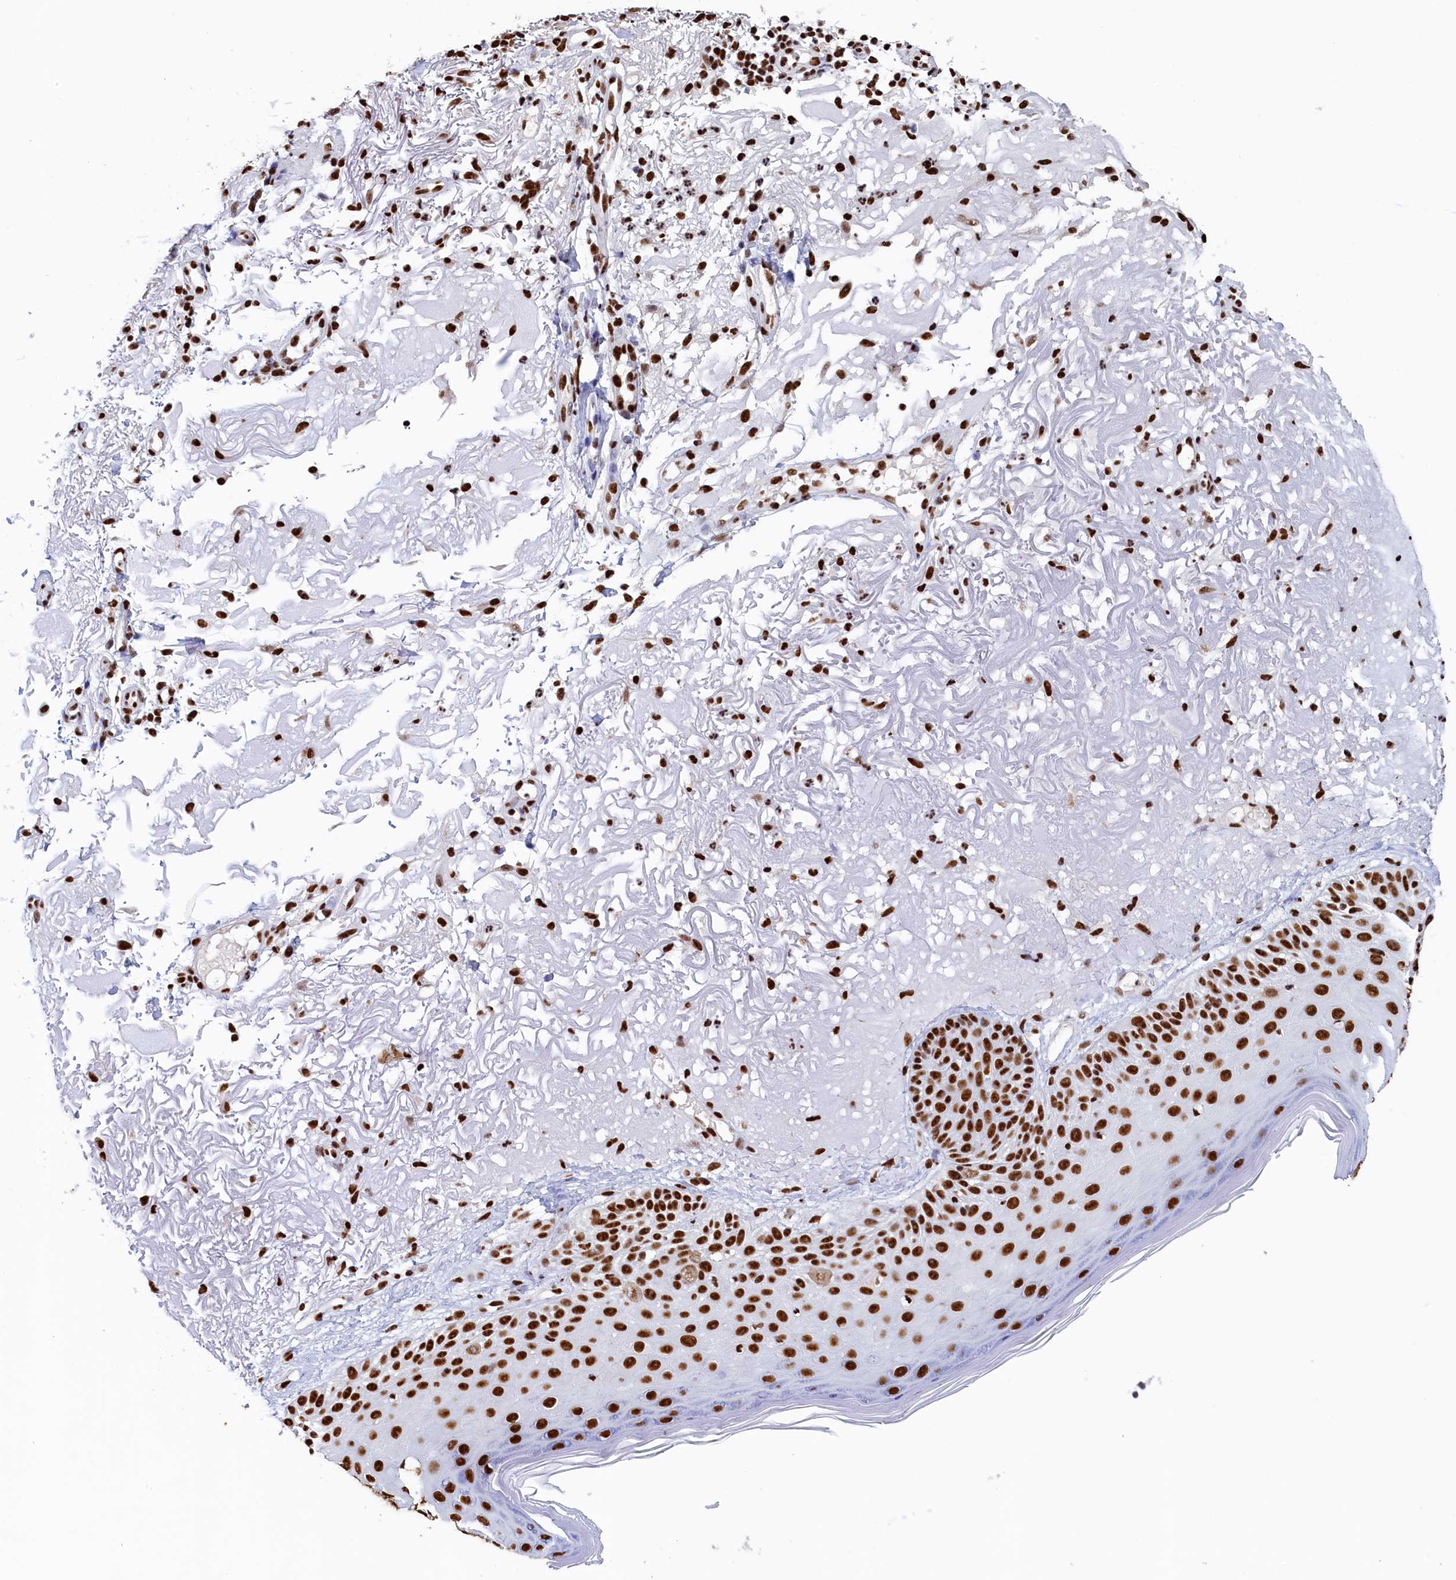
{"staining": {"intensity": "strong", "quantity": ">75%", "location": "nuclear"}, "tissue": "skin cancer", "cell_type": "Tumor cells", "image_type": "cancer", "snomed": [{"axis": "morphology", "description": "Normal tissue, NOS"}, {"axis": "morphology", "description": "Squamous cell carcinoma, NOS"}, {"axis": "topography", "description": "Skin"}], "caption": "Human skin squamous cell carcinoma stained for a protein (brown) demonstrates strong nuclear positive expression in about >75% of tumor cells.", "gene": "MOSPD3", "patient": {"sex": "female", "age": 96}}